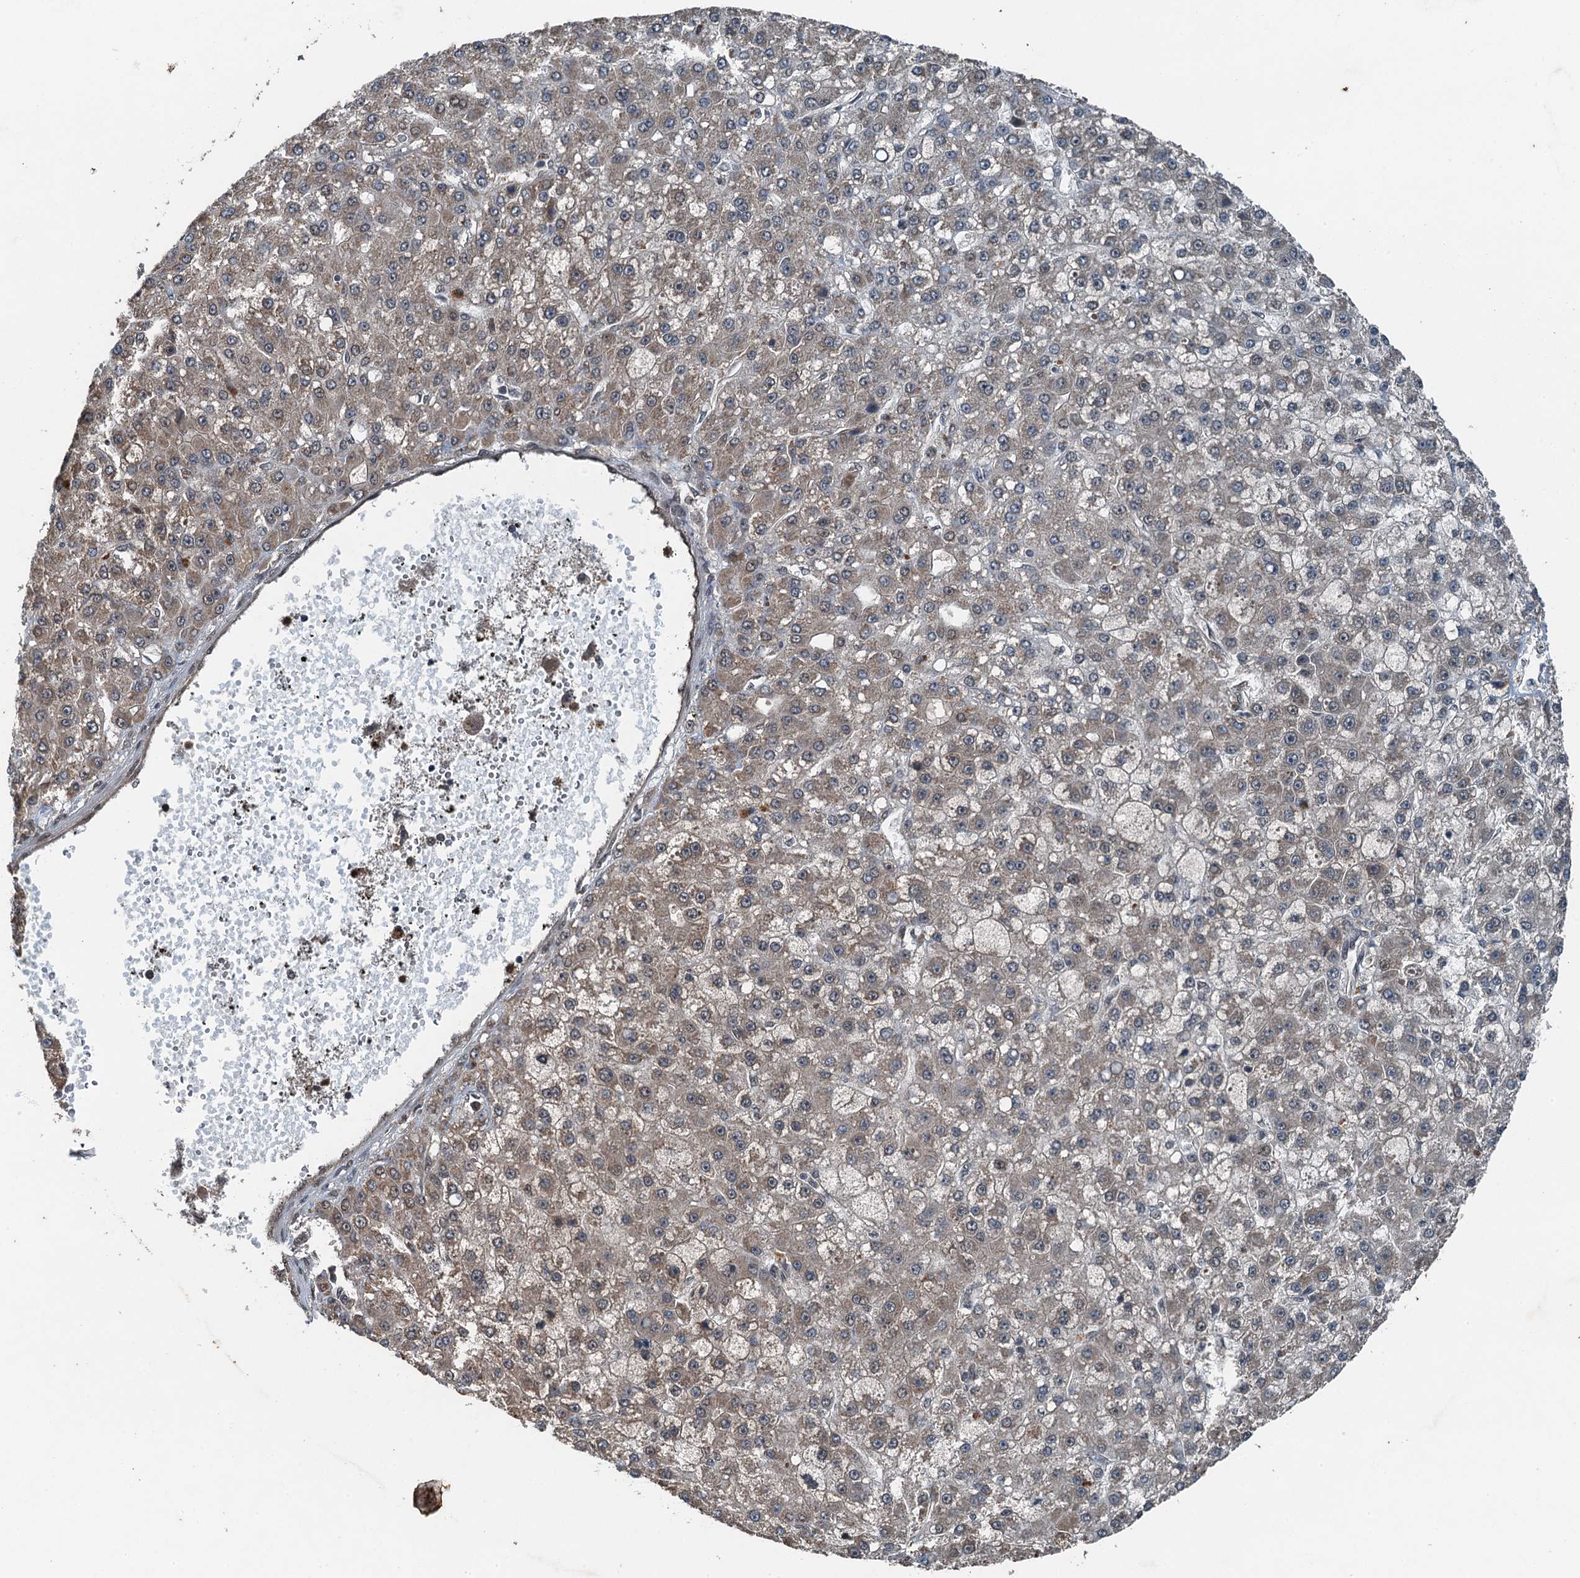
{"staining": {"intensity": "weak", "quantity": "25%-75%", "location": "cytoplasmic/membranous"}, "tissue": "liver cancer", "cell_type": "Tumor cells", "image_type": "cancer", "snomed": [{"axis": "morphology", "description": "Carcinoma, Hepatocellular, NOS"}, {"axis": "topography", "description": "Liver"}], "caption": "Tumor cells reveal weak cytoplasmic/membranous positivity in about 25%-75% of cells in hepatocellular carcinoma (liver).", "gene": "UBXN6", "patient": {"sex": "male", "age": 67}}